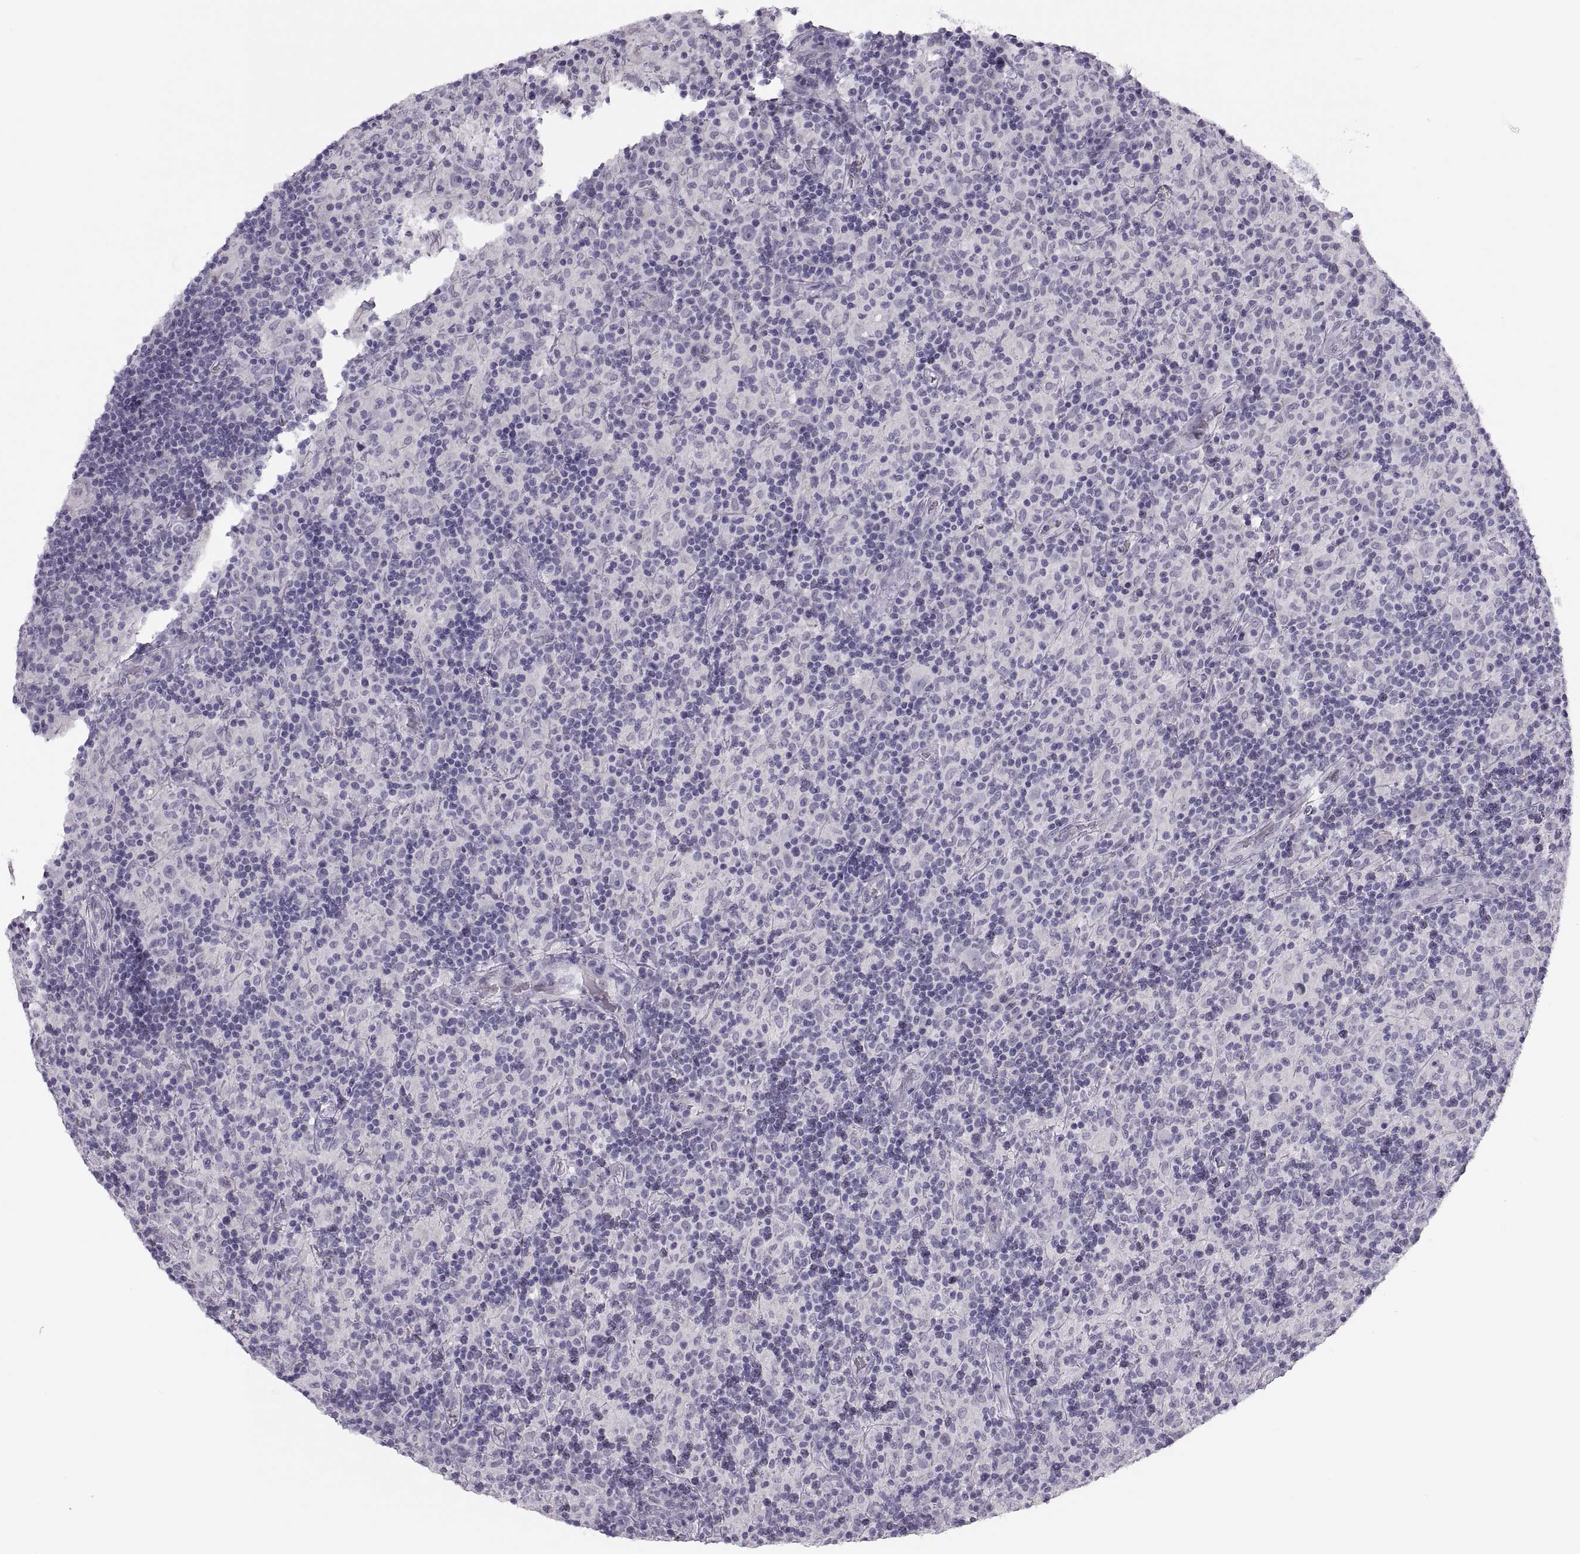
{"staining": {"intensity": "negative", "quantity": "none", "location": "none"}, "tissue": "lymphoma", "cell_type": "Tumor cells", "image_type": "cancer", "snomed": [{"axis": "morphology", "description": "Hodgkin's disease, NOS"}, {"axis": "topography", "description": "Lymph node"}], "caption": "An immunohistochemistry (IHC) histopathology image of Hodgkin's disease is shown. There is no staining in tumor cells of Hodgkin's disease. Nuclei are stained in blue.", "gene": "C3orf22", "patient": {"sex": "male", "age": 70}}